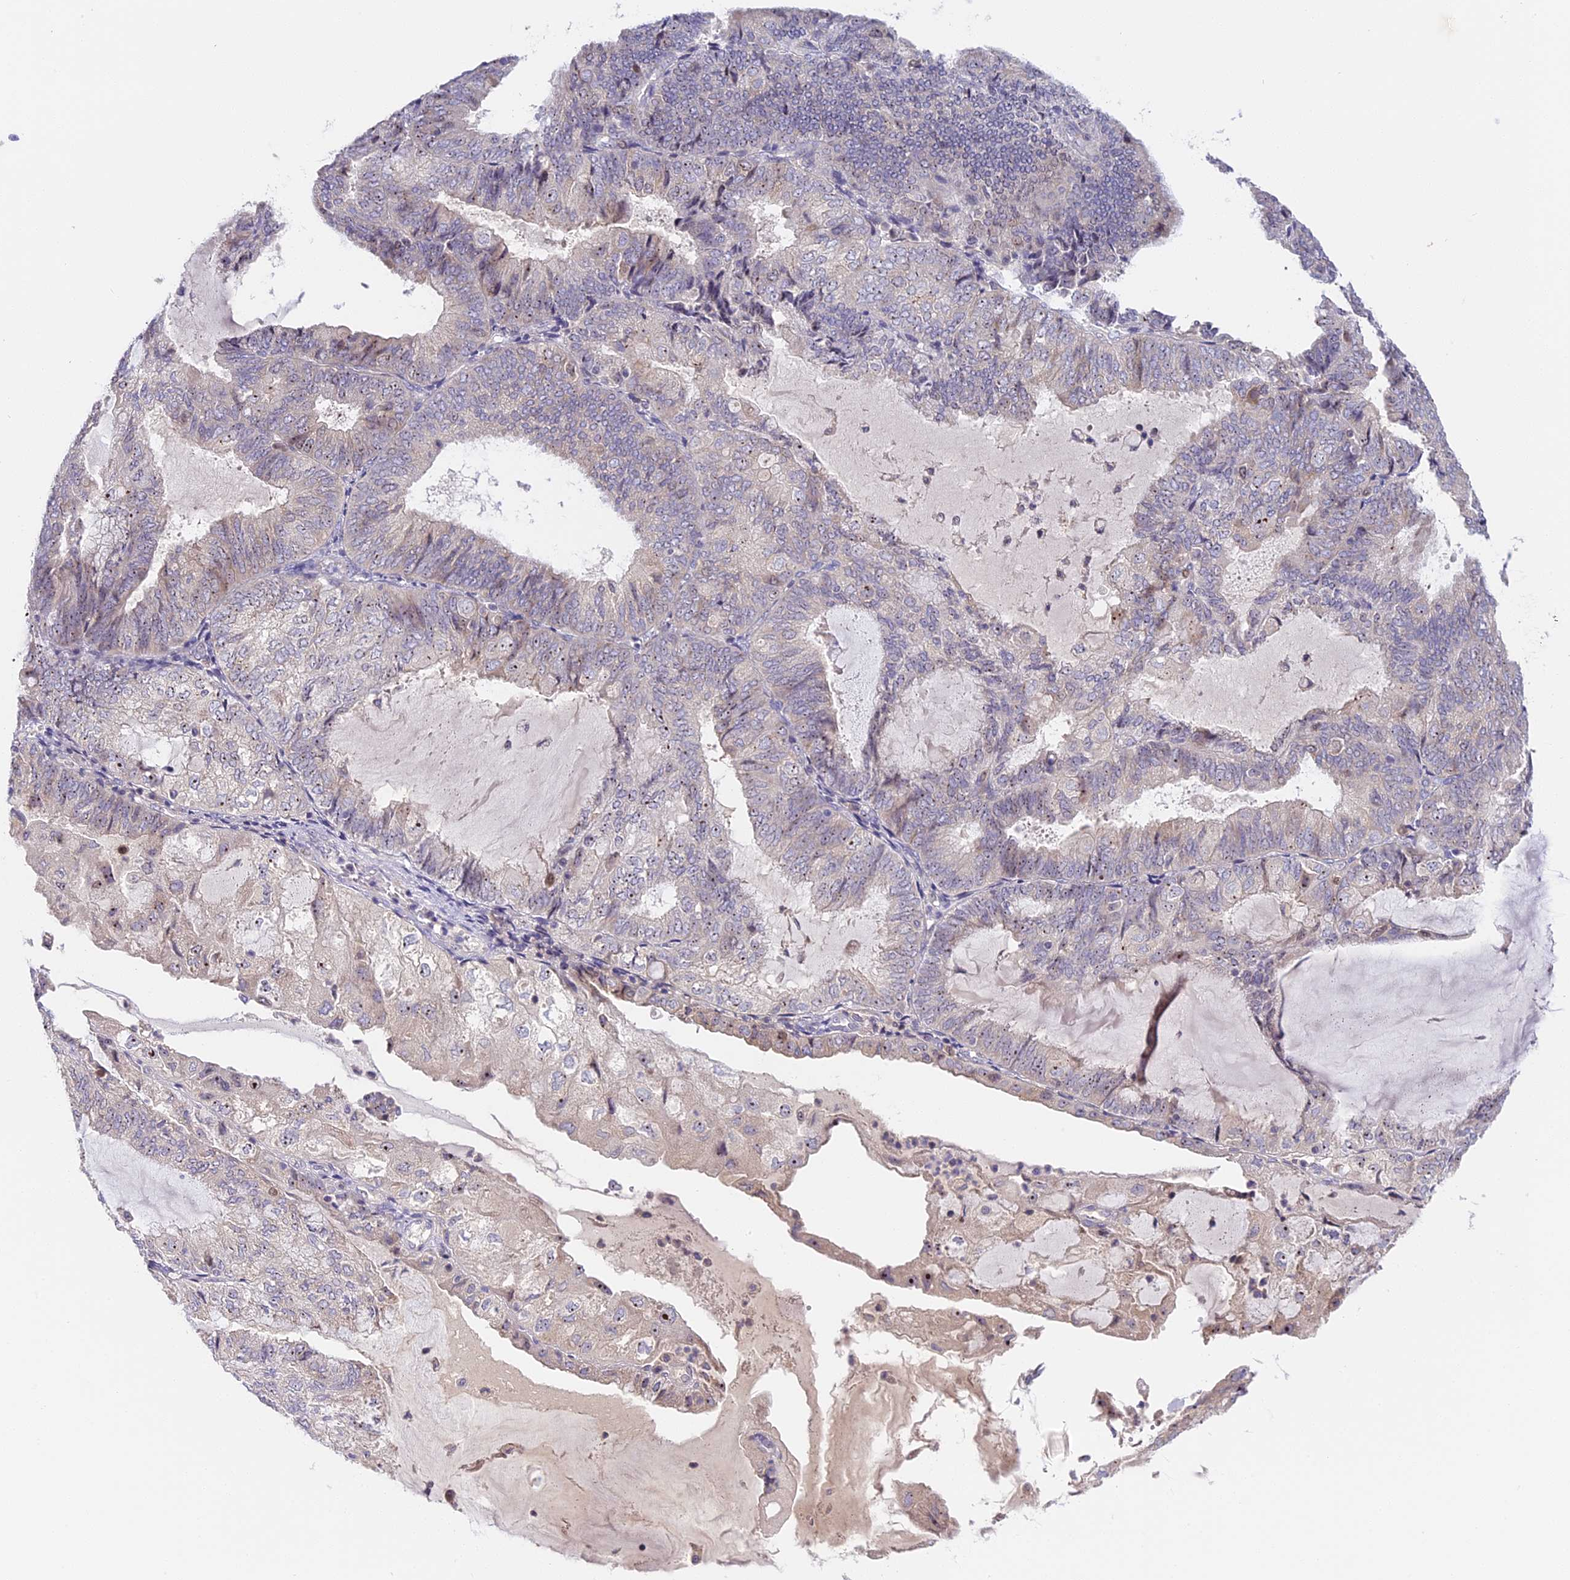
{"staining": {"intensity": "moderate", "quantity": "<25%", "location": "nuclear"}, "tissue": "endometrial cancer", "cell_type": "Tumor cells", "image_type": "cancer", "snomed": [{"axis": "morphology", "description": "Adenocarcinoma, NOS"}, {"axis": "topography", "description": "Endometrium"}], "caption": "Approximately <25% of tumor cells in endometrial adenocarcinoma display moderate nuclear protein staining as visualized by brown immunohistochemical staining.", "gene": "RAD51", "patient": {"sex": "female", "age": 81}}